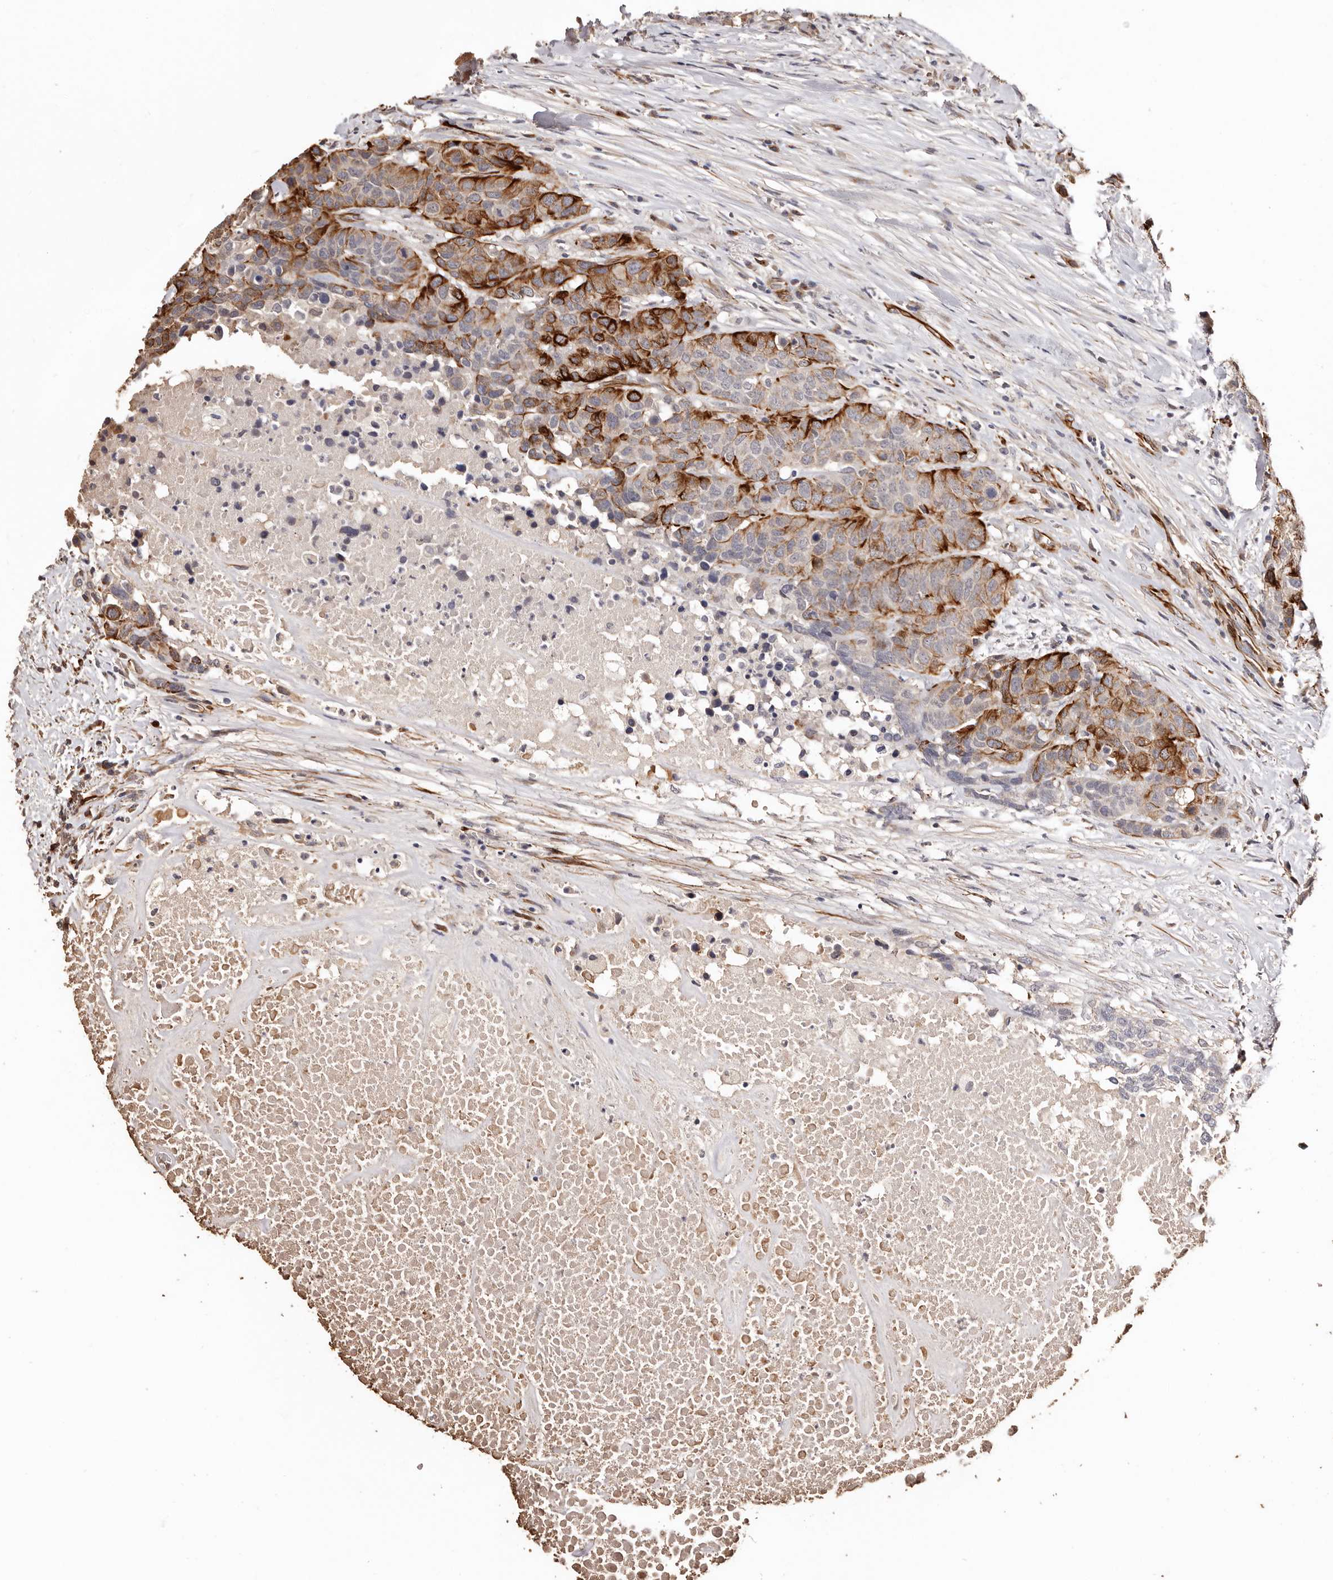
{"staining": {"intensity": "strong", "quantity": "25%-75%", "location": "cytoplasmic/membranous"}, "tissue": "head and neck cancer", "cell_type": "Tumor cells", "image_type": "cancer", "snomed": [{"axis": "morphology", "description": "Squamous cell carcinoma, NOS"}, {"axis": "topography", "description": "Head-Neck"}], "caption": "Tumor cells demonstrate high levels of strong cytoplasmic/membranous positivity in about 25%-75% of cells in squamous cell carcinoma (head and neck).", "gene": "ZNF557", "patient": {"sex": "male", "age": 66}}